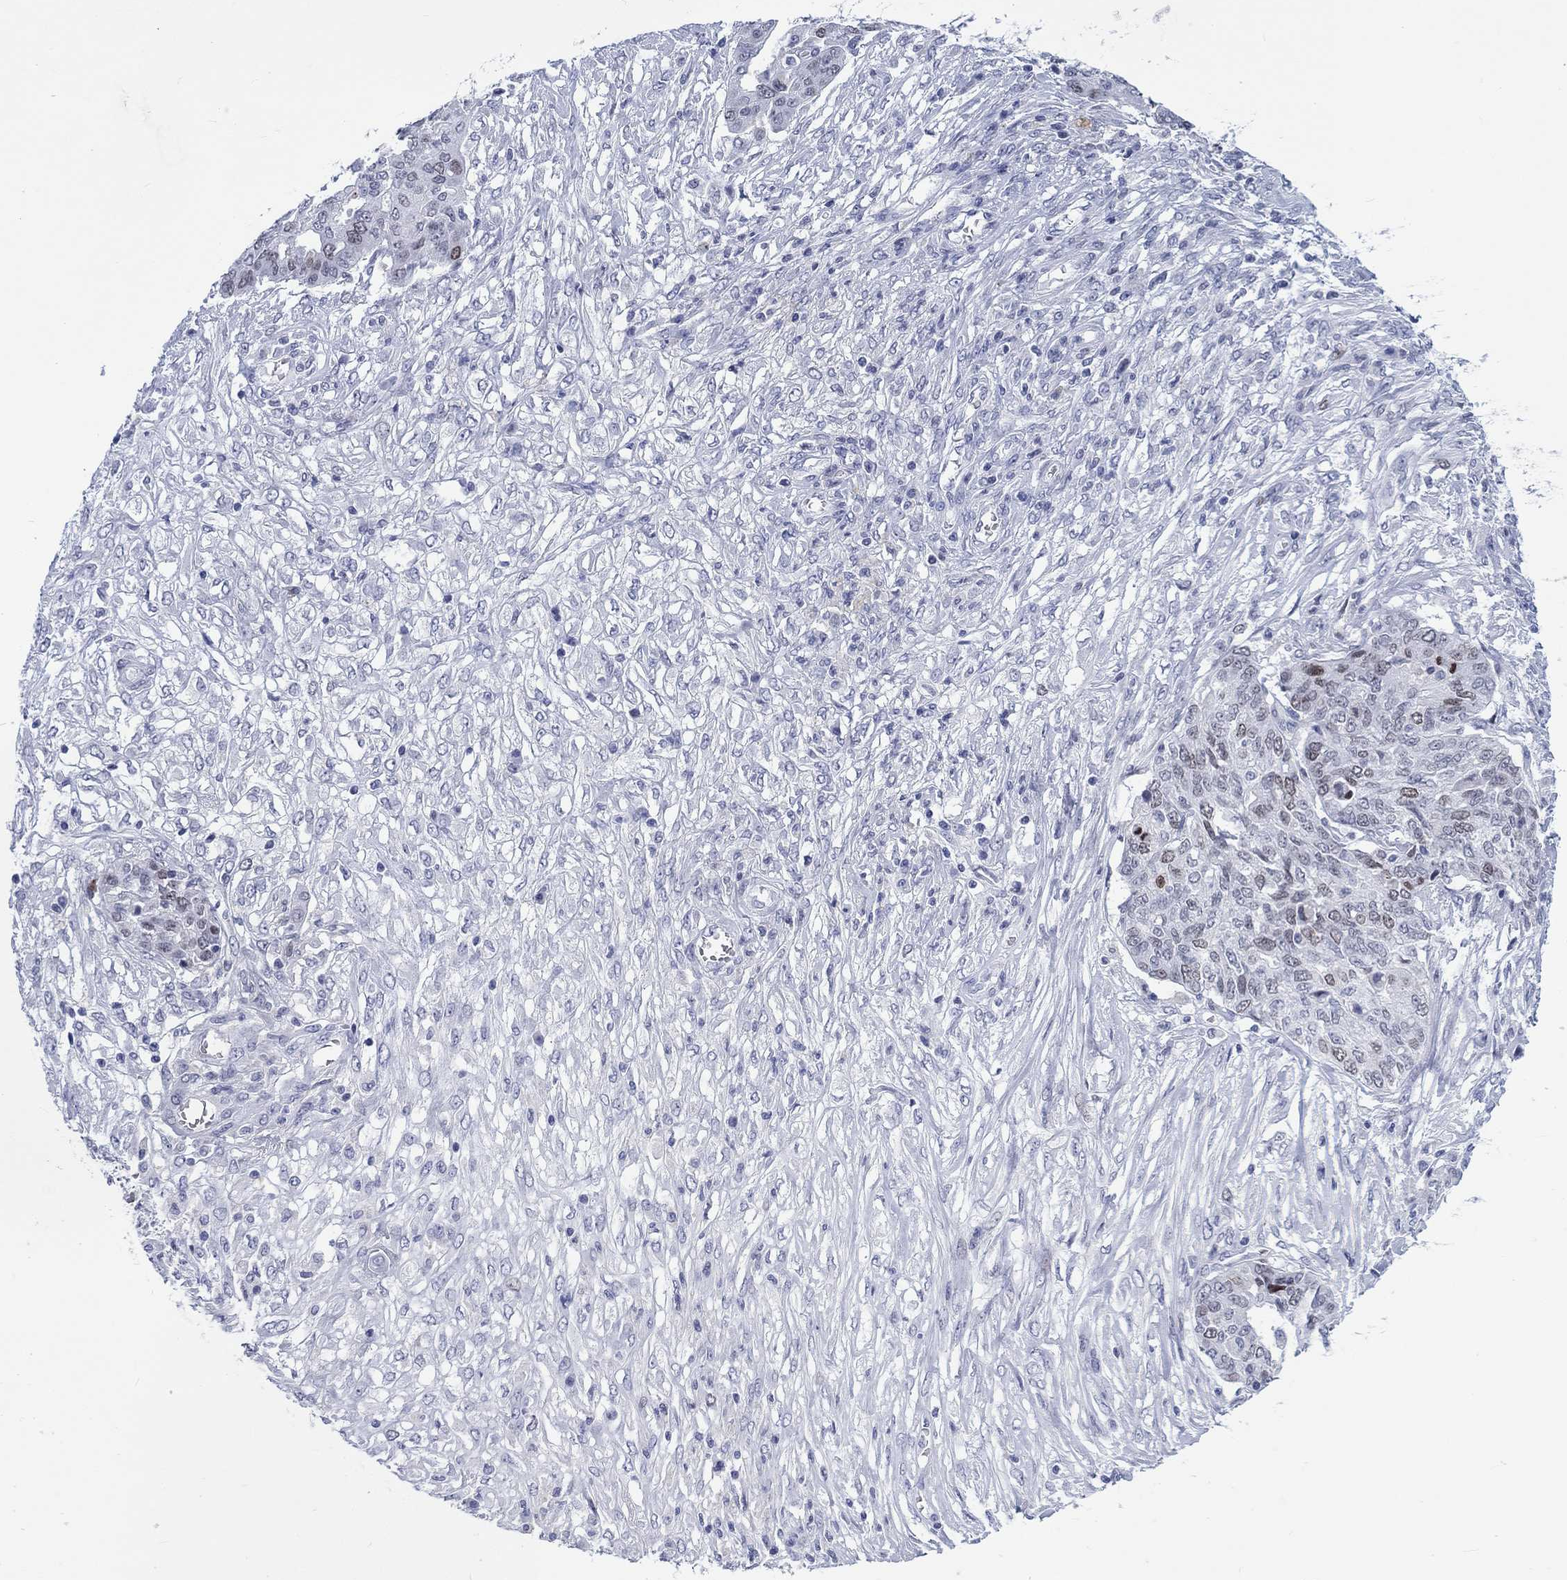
{"staining": {"intensity": "moderate", "quantity": "<25%", "location": "nuclear"}, "tissue": "ovarian cancer", "cell_type": "Tumor cells", "image_type": "cancer", "snomed": [{"axis": "morphology", "description": "Cystadenocarcinoma, serous, NOS"}, {"axis": "topography", "description": "Ovary"}], "caption": "Protein expression by IHC reveals moderate nuclear staining in about <25% of tumor cells in ovarian serous cystadenocarcinoma.", "gene": "CDCA2", "patient": {"sex": "female", "age": 67}}